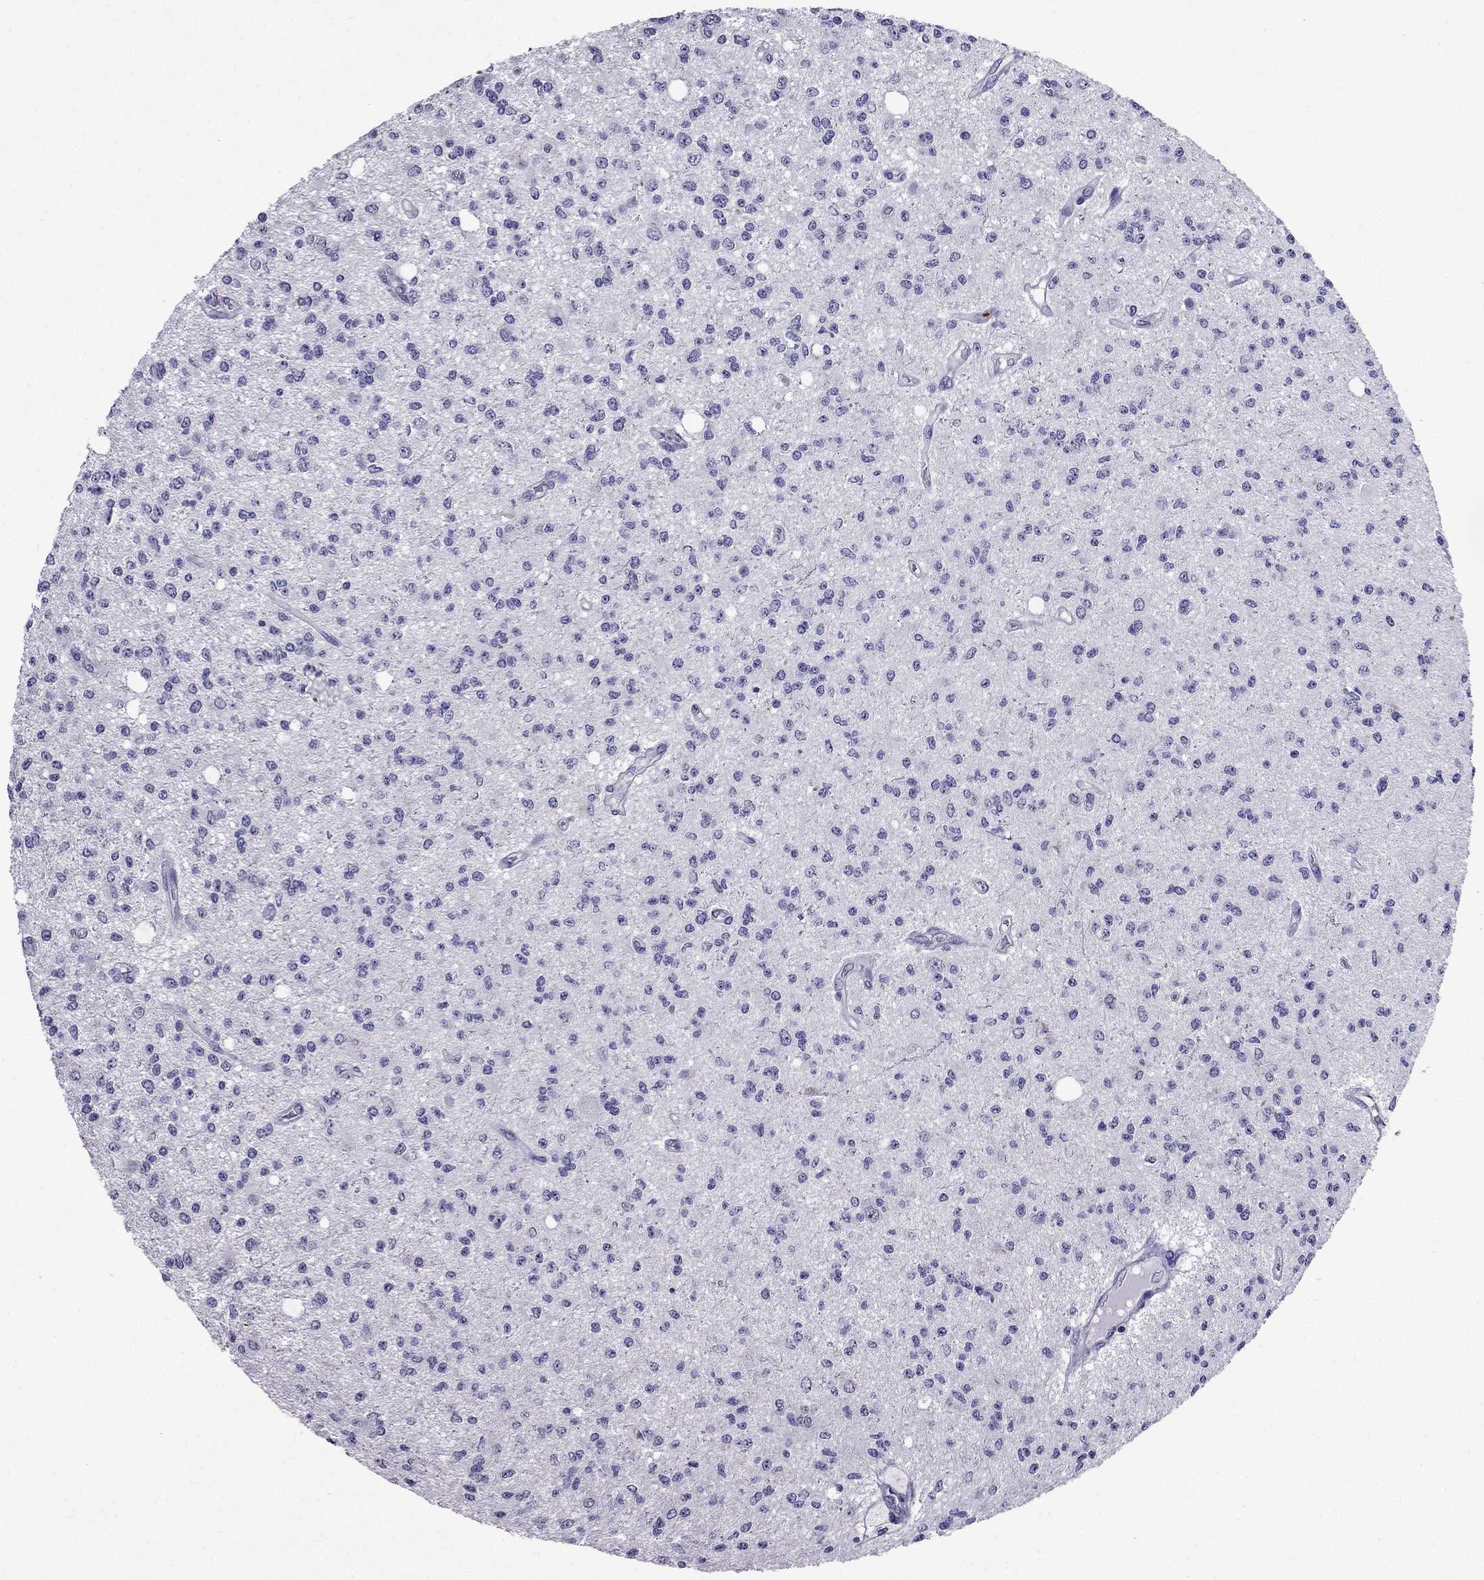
{"staining": {"intensity": "negative", "quantity": "none", "location": "none"}, "tissue": "glioma", "cell_type": "Tumor cells", "image_type": "cancer", "snomed": [{"axis": "morphology", "description": "Glioma, malignant, Low grade"}, {"axis": "topography", "description": "Brain"}], "caption": "Micrograph shows no significant protein staining in tumor cells of glioma.", "gene": "OLFM4", "patient": {"sex": "male", "age": 67}}